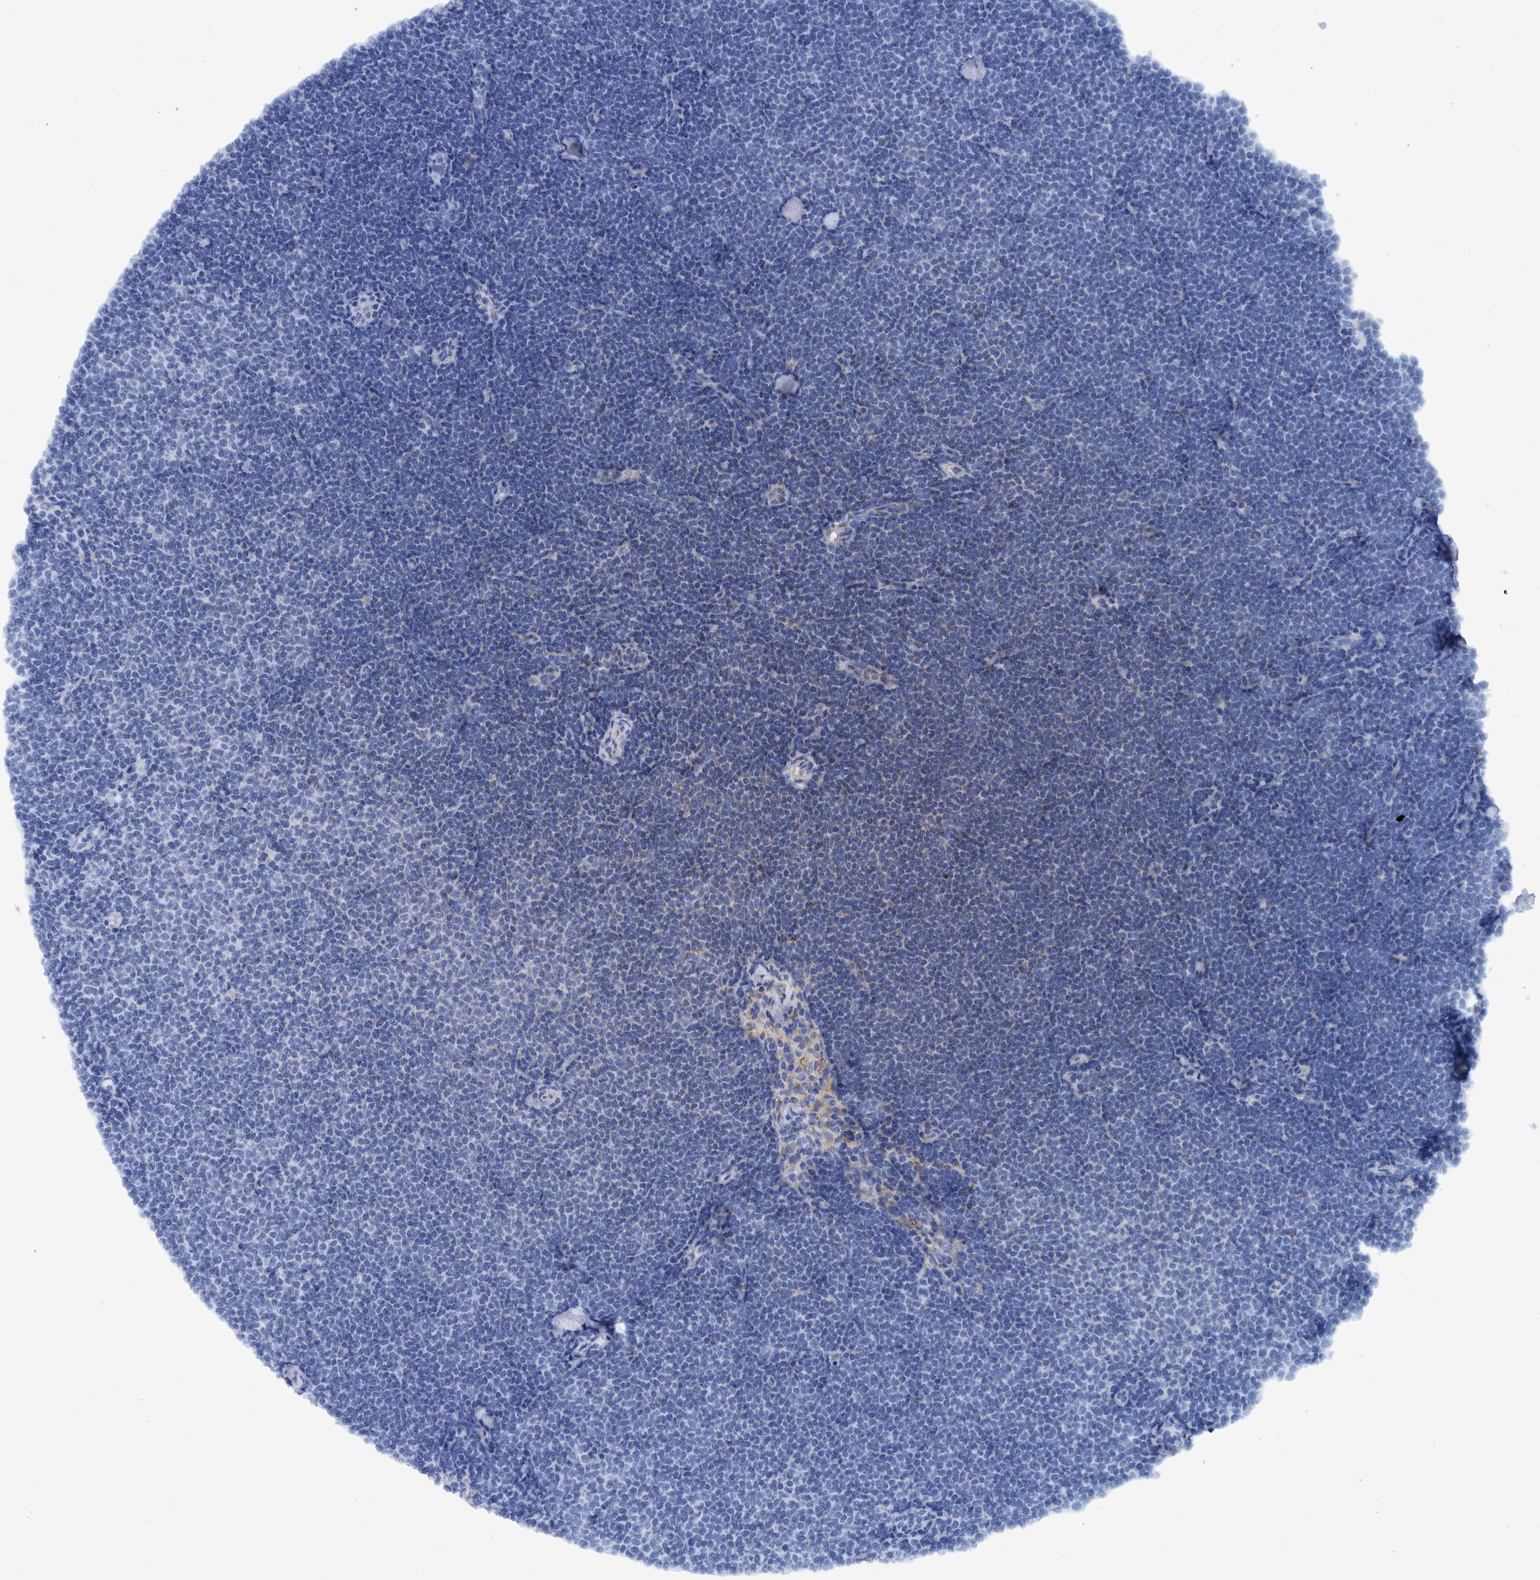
{"staining": {"intensity": "negative", "quantity": "none", "location": "none"}, "tissue": "lymphoma", "cell_type": "Tumor cells", "image_type": "cancer", "snomed": [{"axis": "morphology", "description": "Malignant lymphoma, non-Hodgkin's type, Low grade"}, {"axis": "topography", "description": "Lymph node"}], "caption": "There is no significant expression in tumor cells of lymphoma.", "gene": "BZW2", "patient": {"sex": "female", "age": 53}}